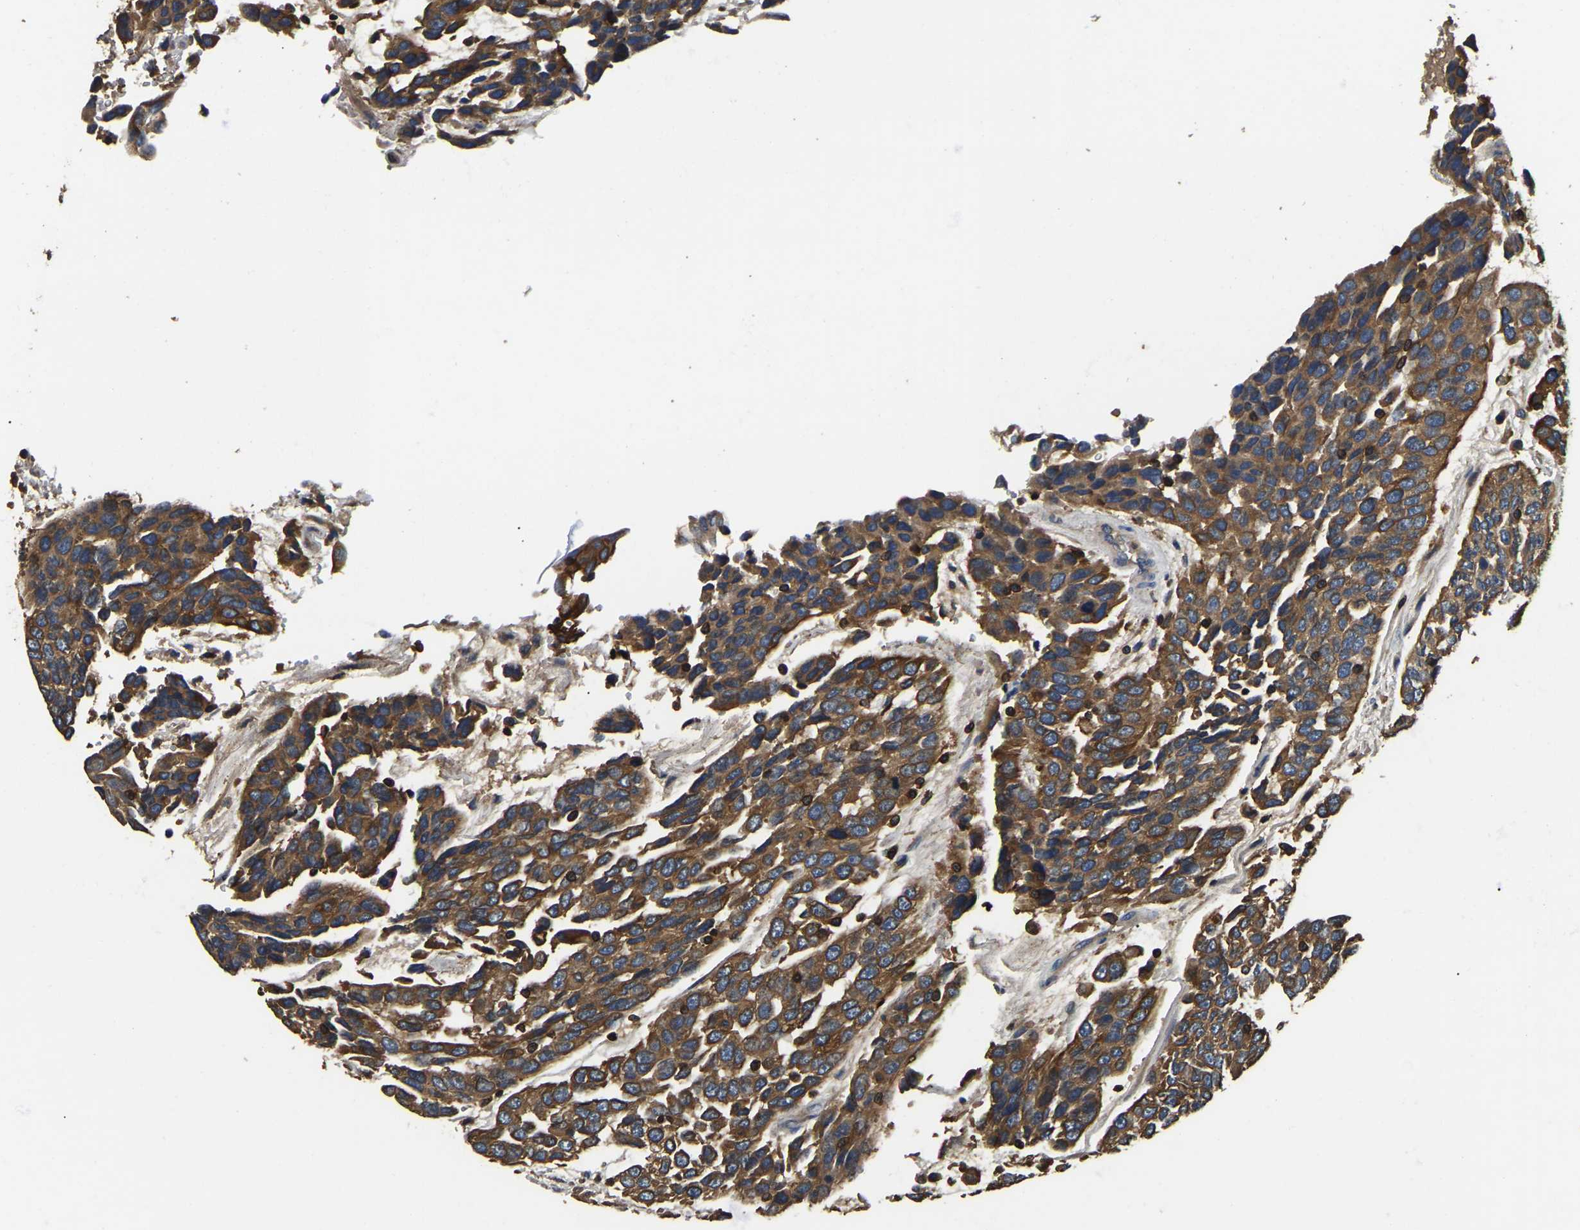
{"staining": {"intensity": "moderate", "quantity": ">75%", "location": "cytoplasmic/membranous"}, "tissue": "urothelial cancer", "cell_type": "Tumor cells", "image_type": "cancer", "snomed": [{"axis": "morphology", "description": "Urothelial carcinoma, High grade"}, {"axis": "topography", "description": "Urinary bladder"}], "caption": "Immunohistochemistry (DAB) staining of urothelial carcinoma (high-grade) demonstrates moderate cytoplasmic/membranous protein staining in about >75% of tumor cells.", "gene": "SMPD2", "patient": {"sex": "female", "age": 80}}